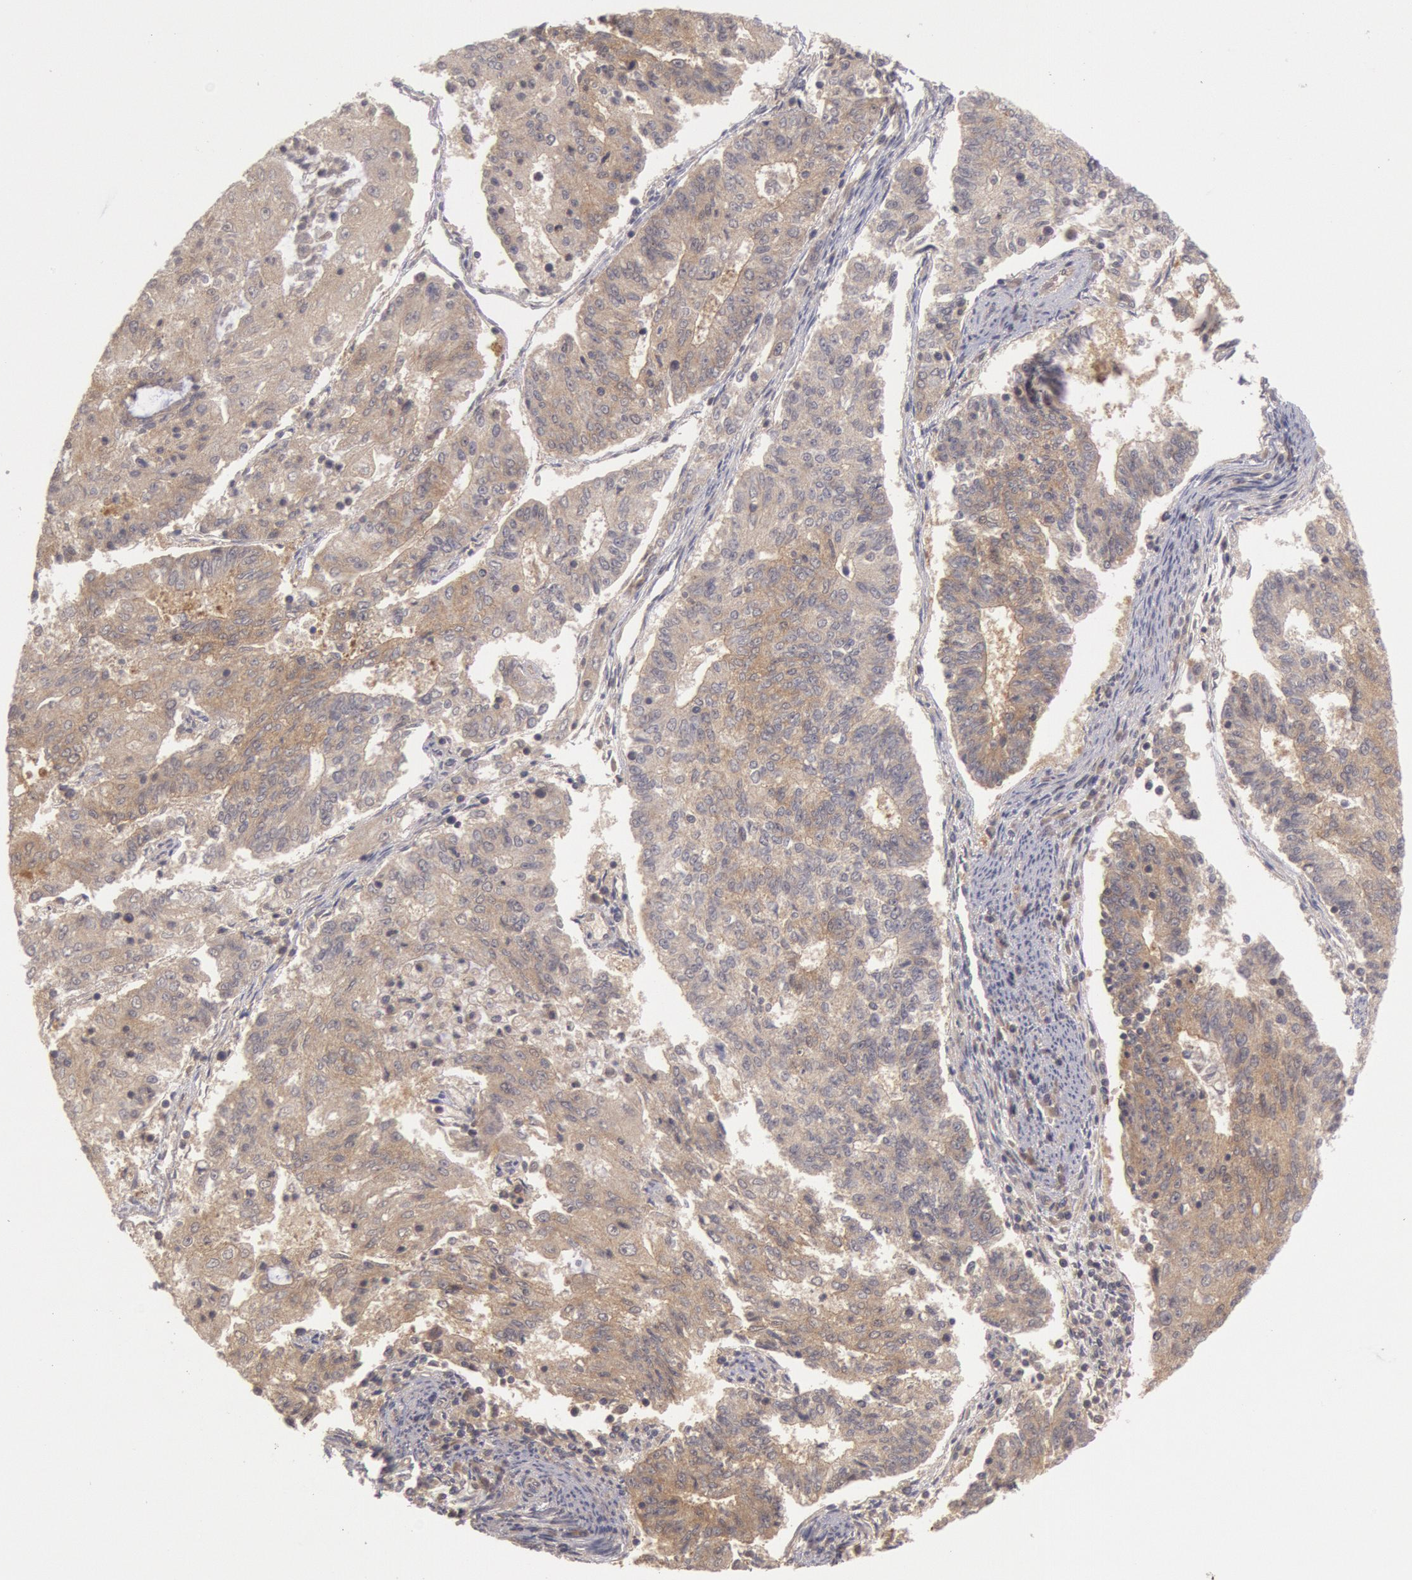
{"staining": {"intensity": "moderate", "quantity": ">75%", "location": "cytoplasmic/membranous"}, "tissue": "endometrial cancer", "cell_type": "Tumor cells", "image_type": "cancer", "snomed": [{"axis": "morphology", "description": "Adenocarcinoma, NOS"}, {"axis": "topography", "description": "Endometrium"}], "caption": "About >75% of tumor cells in human endometrial adenocarcinoma exhibit moderate cytoplasmic/membranous protein staining as visualized by brown immunohistochemical staining.", "gene": "BRAF", "patient": {"sex": "female", "age": 56}}